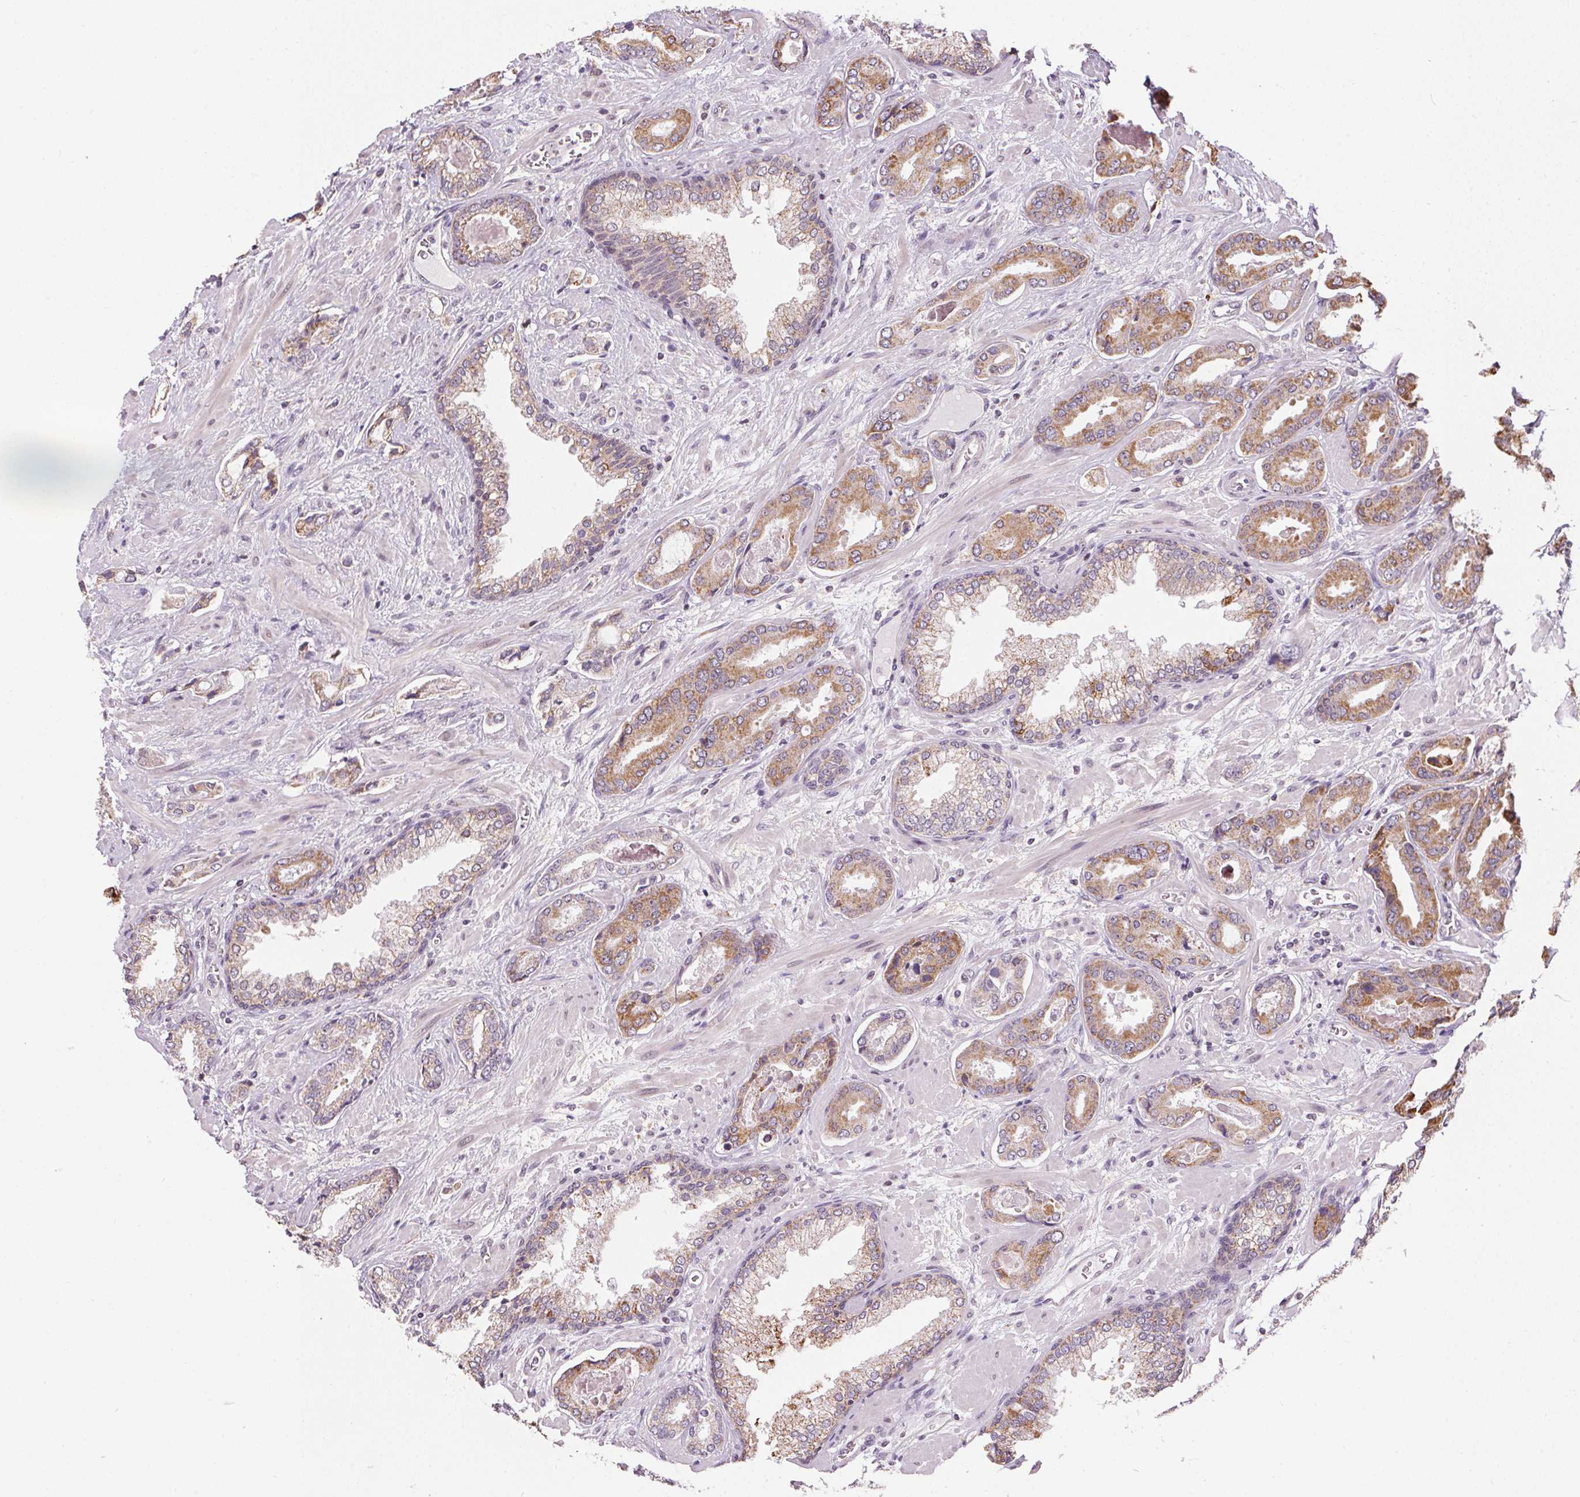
{"staining": {"intensity": "moderate", "quantity": "25%-75%", "location": "cytoplasmic/membranous"}, "tissue": "prostate cancer", "cell_type": "Tumor cells", "image_type": "cancer", "snomed": [{"axis": "morphology", "description": "Adenocarcinoma, Low grade"}, {"axis": "topography", "description": "Prostate"}], "caption": "Human prostate adenocarcinoma (low-grade) stained for a protein (brown) displays moderate cytoplasmic/membranous positive expression in approximately 25%-75% of tumor cells.", "gene": "SC5D", "patient": {"sex": "male", "age": 61}}